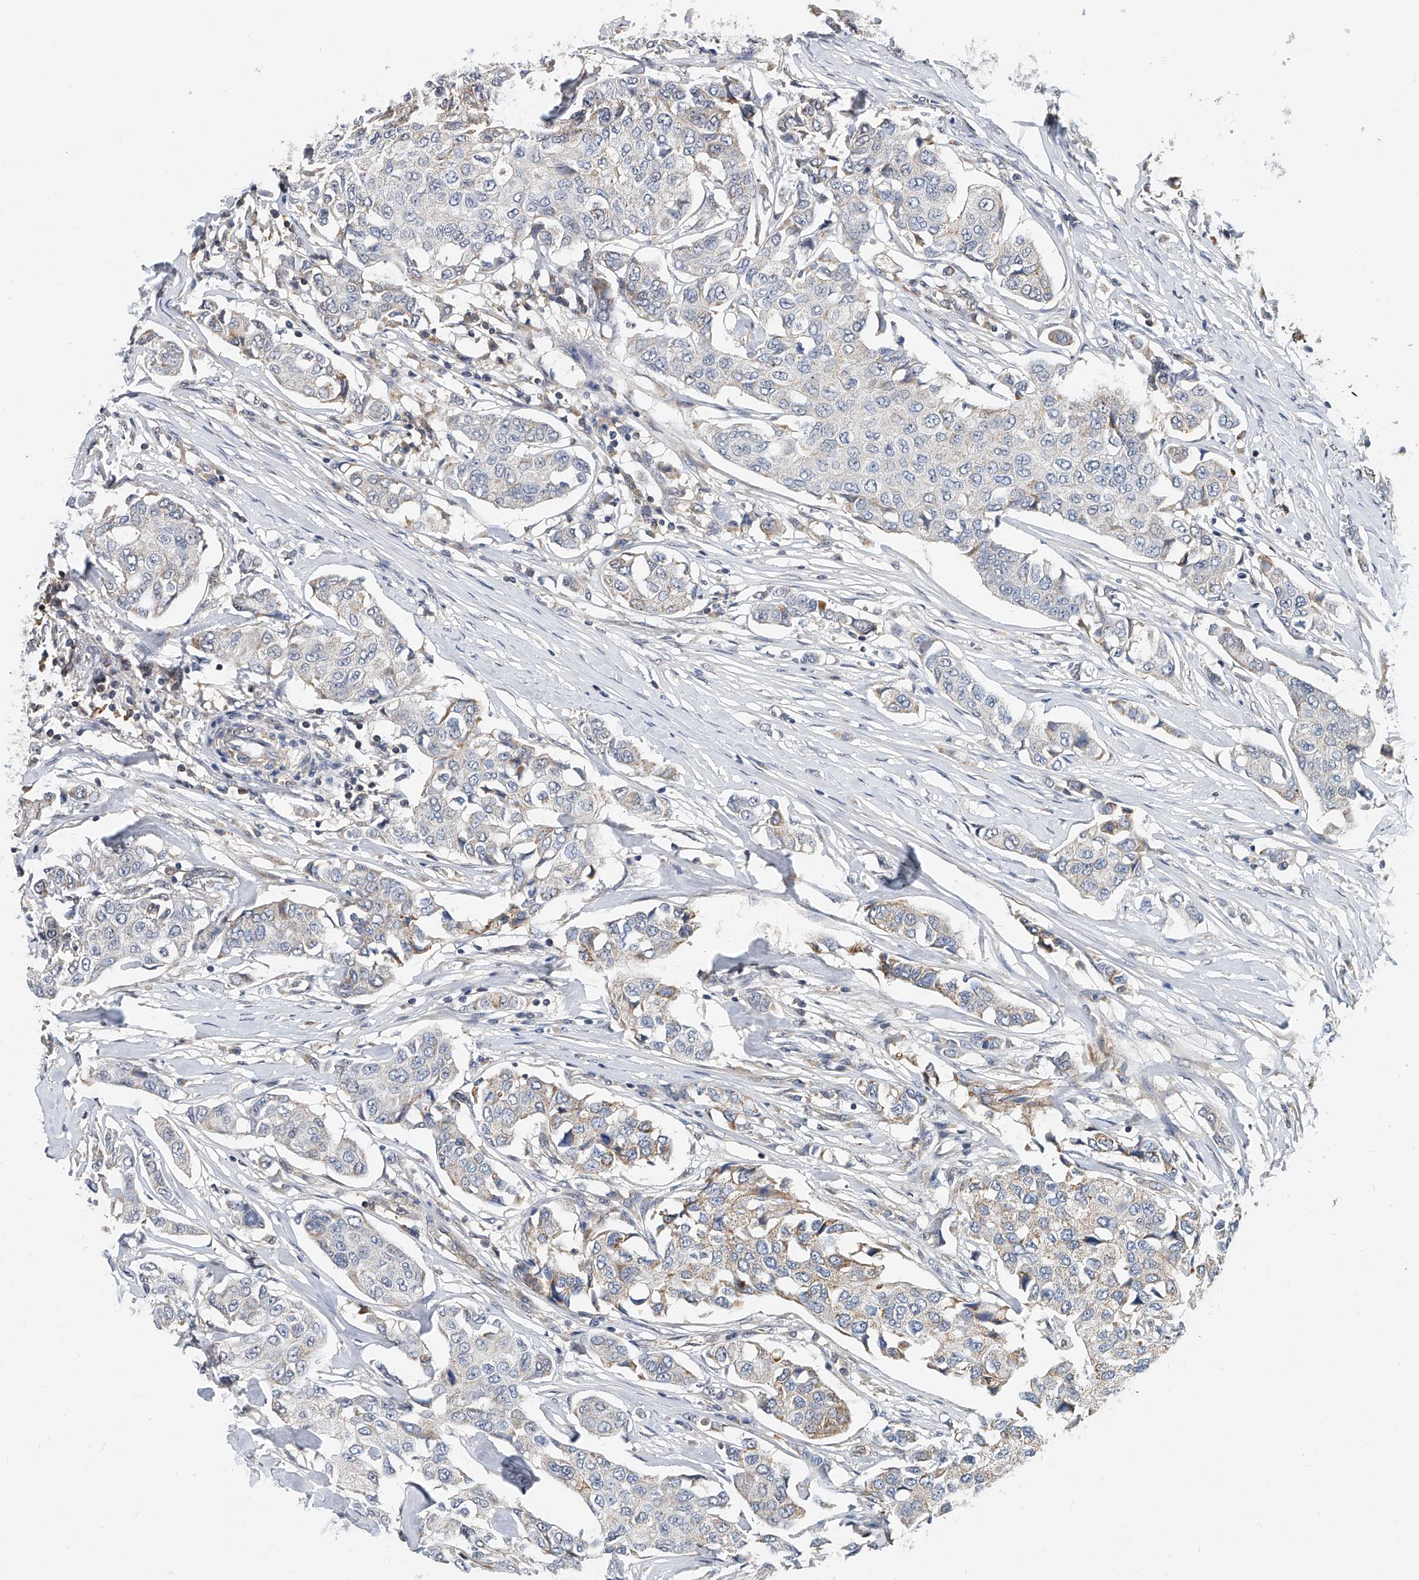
{"staining": {"intensity": "weak", "quantity": "<25%", "location": "cytoplasmic/membranous"}, "tissue": "breast cancer", "cell_type": "Tumor cells", "image_type": "cancer", "snomed": [{"axis": "morphology", "description": "Duct carcinoma"}, {"axis": "topography", "description": "Breast"}], "caption": "Immunohistochemical staining of human breast cancer (intraductal carcinoma) displays no significant positivity in tumor cells.", "gene": "CD200", "patient": {"sex": "female", "age": 80}}